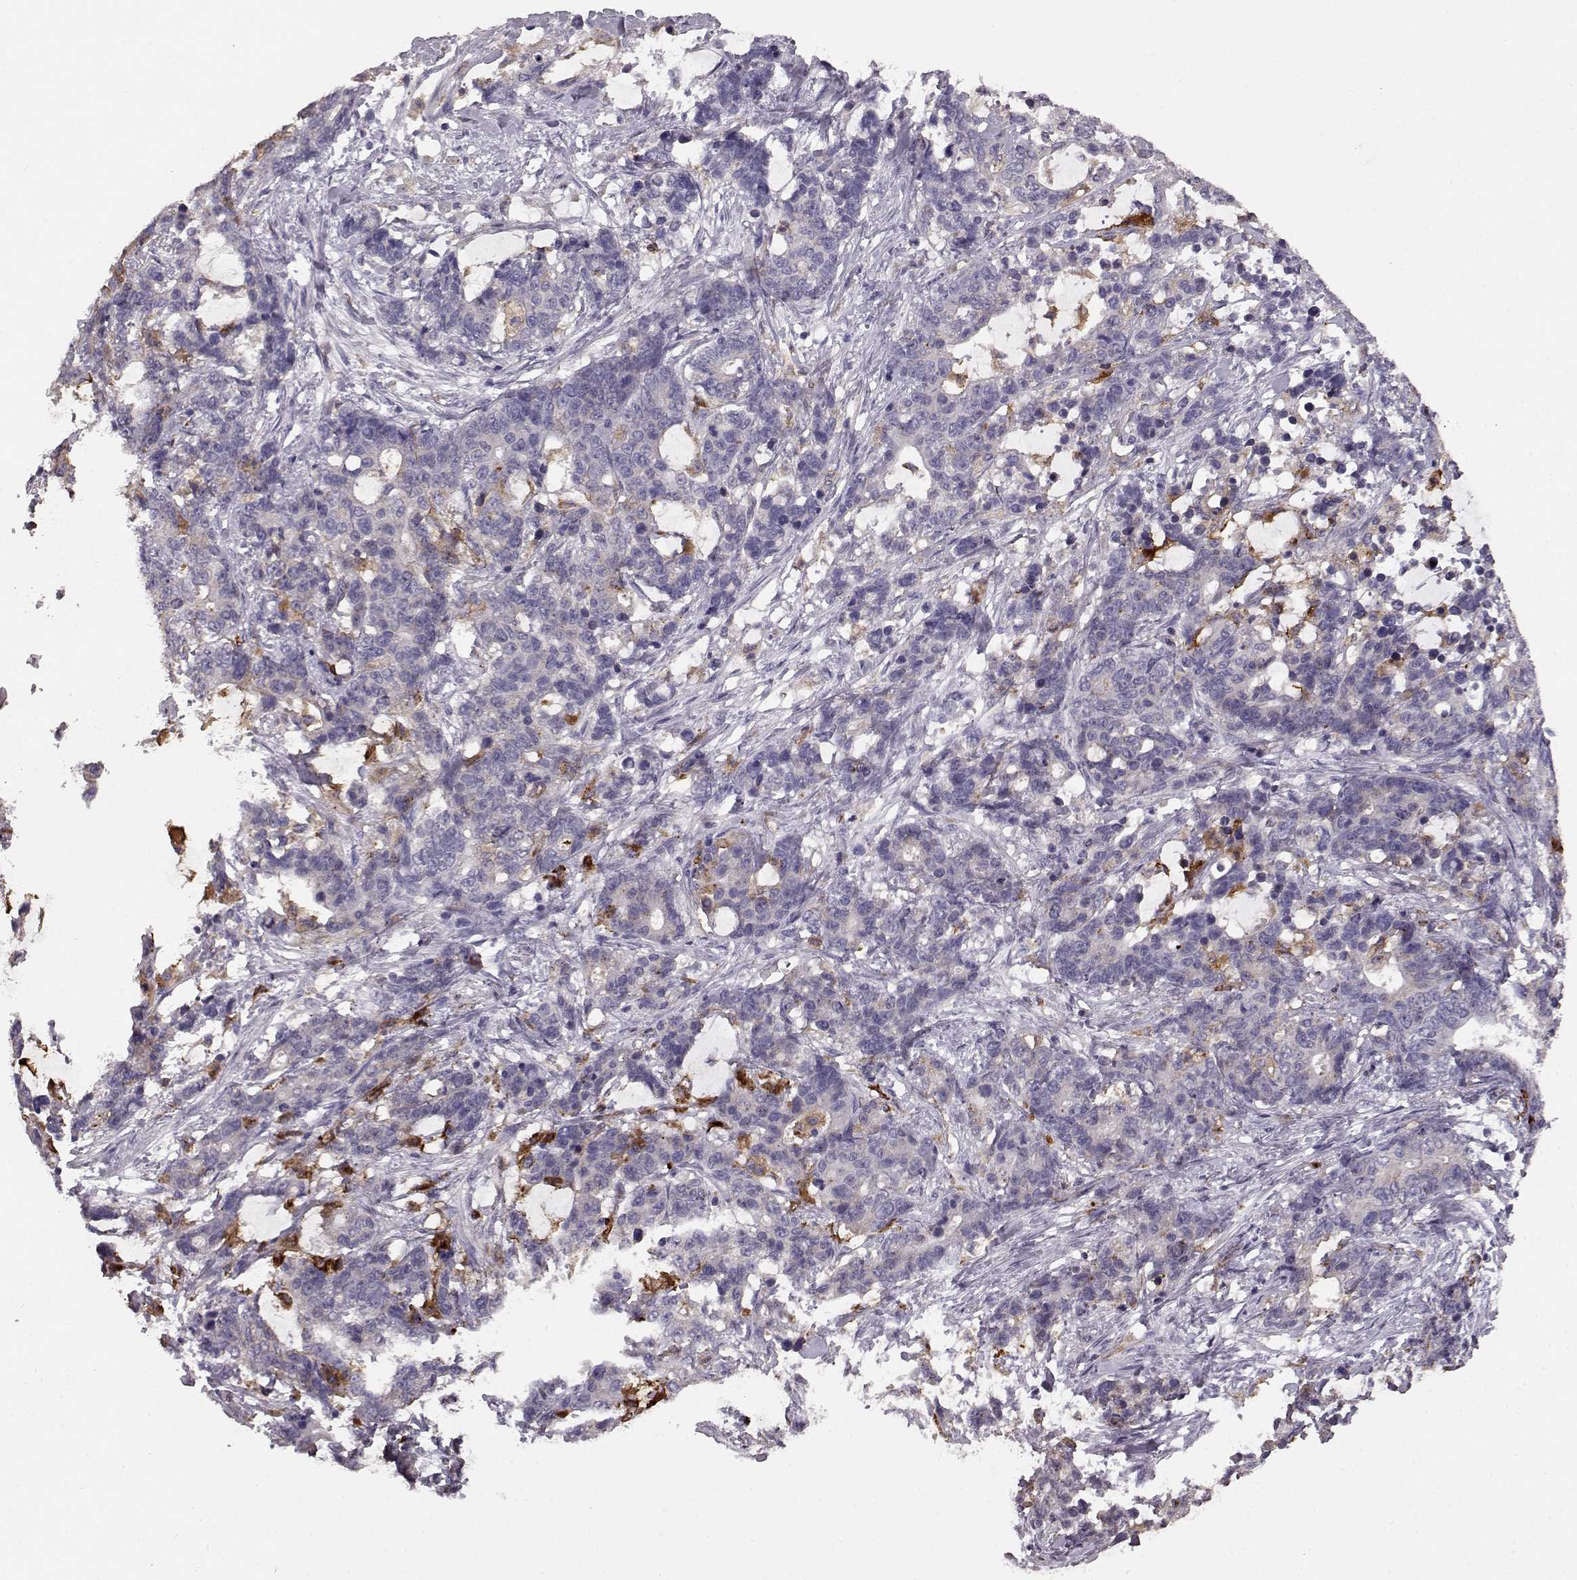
{"staining": {"intensity": "negative", "quantity": "none", "location": "none"}, "tissue": "stomach cancer", "cell_type": "Tumor cells", "image_type": "cancer", "snomed": [{"axis": "morphology", "description": "Normal tissue, NOS"}, {"axis": "morphology", "description": "Adenocarcinoma, NOS"}, {"axis": "topography", "description": "Stomach"}], "caption": "Immunohistochemical staining of human stomach cancer shows no significant staining in tumor cells. (Brightfield microscopy of DAB immunohistochemistry (IHC) at high magnification).", "gene": "CCNF", "patient": {"sex": "female", "age": 64}}